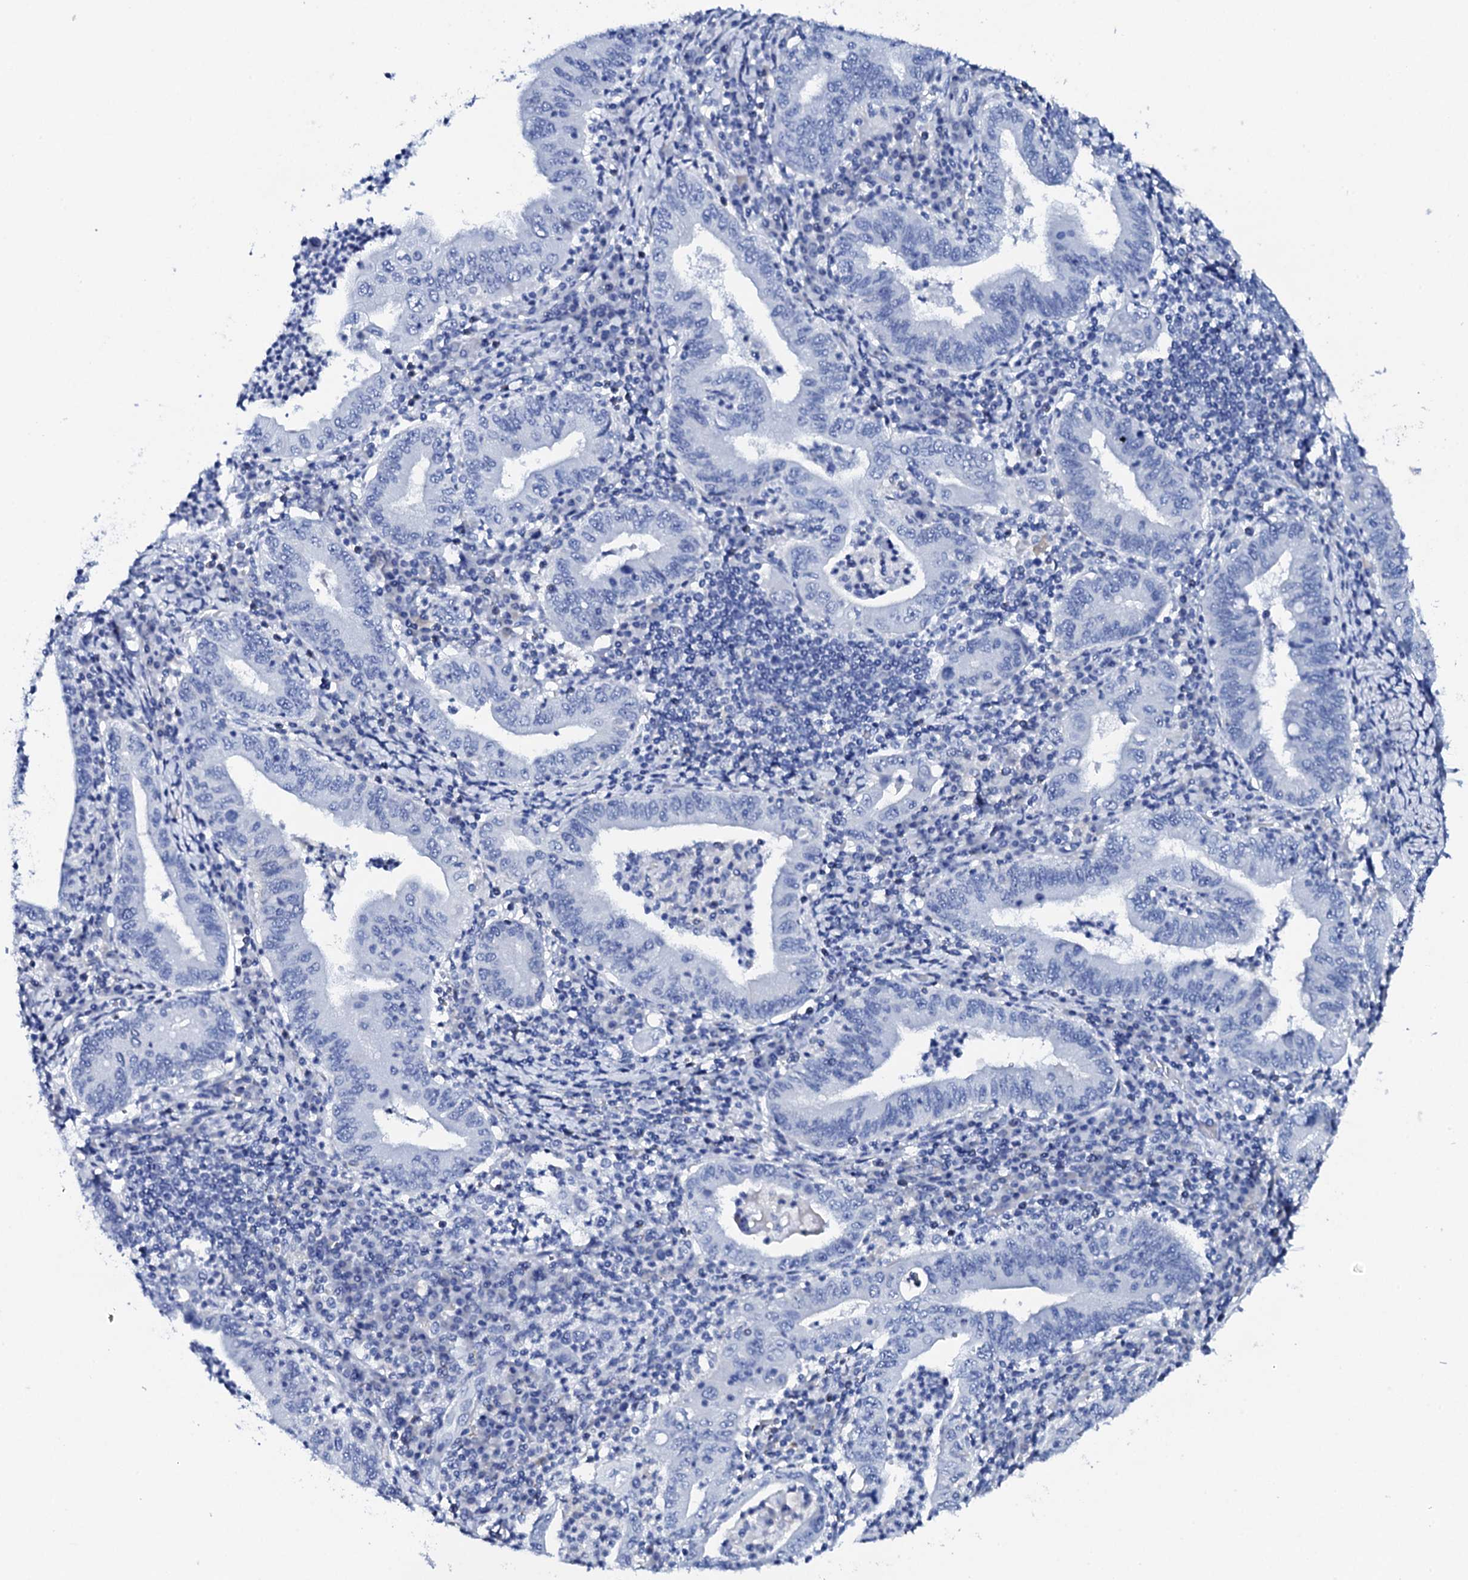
{"staining": {"intensity": "negative", "quantity": "none", "location": "none"}, "tissue": "stomach cancer", "cell_type": "Tumor cells", "image_type": "cancer", "snomed": [{"axis": "morphology", "description": "Normal tissue, NOS"}, {"axis": "morphology", "description": "Adenocarcinoma, NOS"}, {"axis": "topography", "description": "Esophagus"}, {"axis": "topography", "description": "Stomach, upper"}, {"axis": "topography", "description": "Peripheral nerve tissue"}], "caption": "A photomicrograph of human stomach cancer is negative for staining in tumor cells. (IHC, brightfield microscopy, high magnification).", "gene": "FBXL16", "patient": {"sex": "male", "age": 62}}